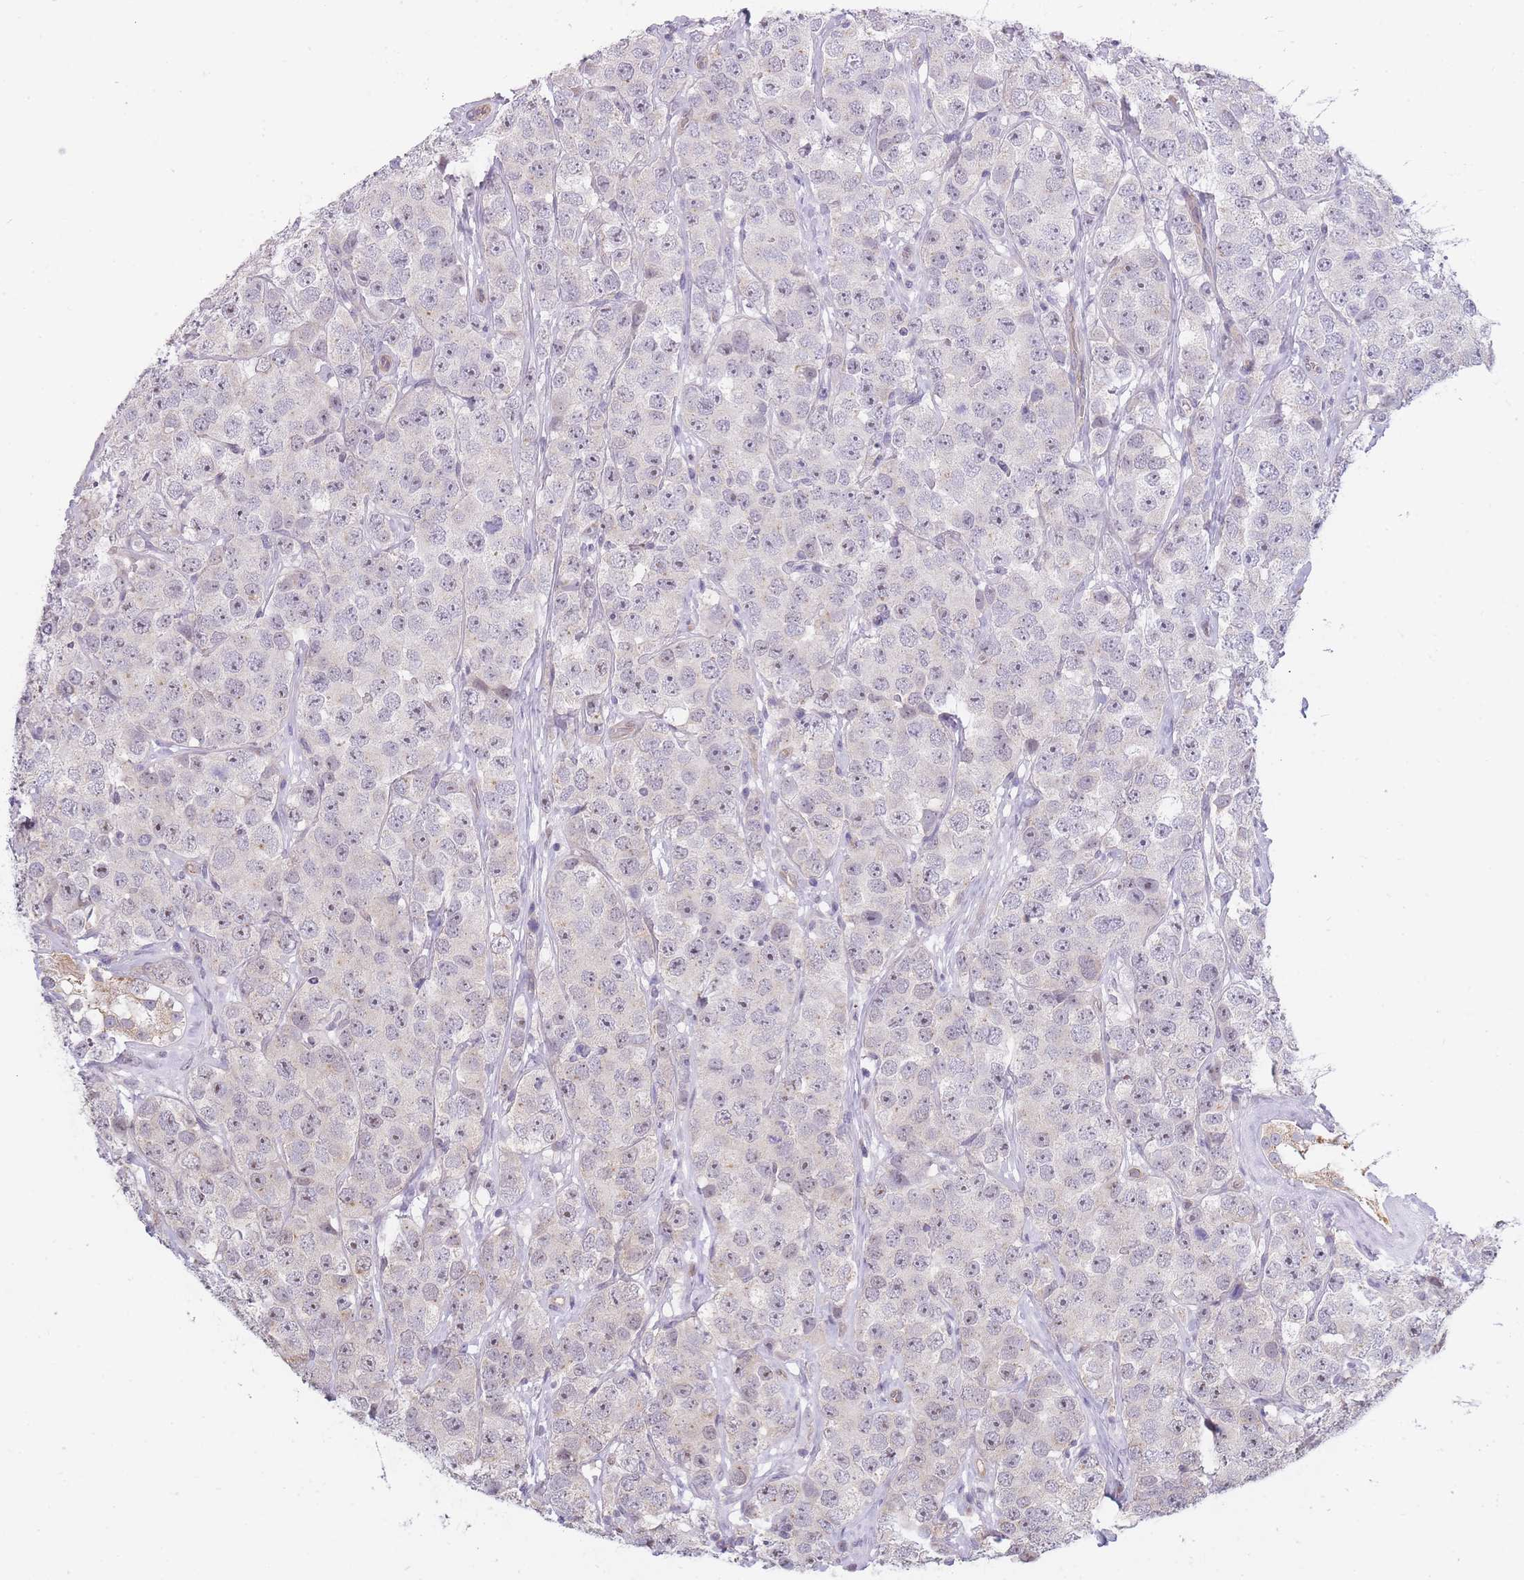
{"staining": {"intensity": "negative", "quantity": "none", "location": "none"}, "tissue": "testis cancer", "cell_type": "Tumor cells", "image_type": "cancer", "snomed": [{"axis": "morphology", "description": "Seminoma, NOS"}, {"axis": "topography", "description": "Testis"}], "caption": "Immunohistochemical staining of testis seminoma displays no significant positivity in tumor cells.", "gene": "C19orf25", "patient": {"sex": "male", "age": 28}}